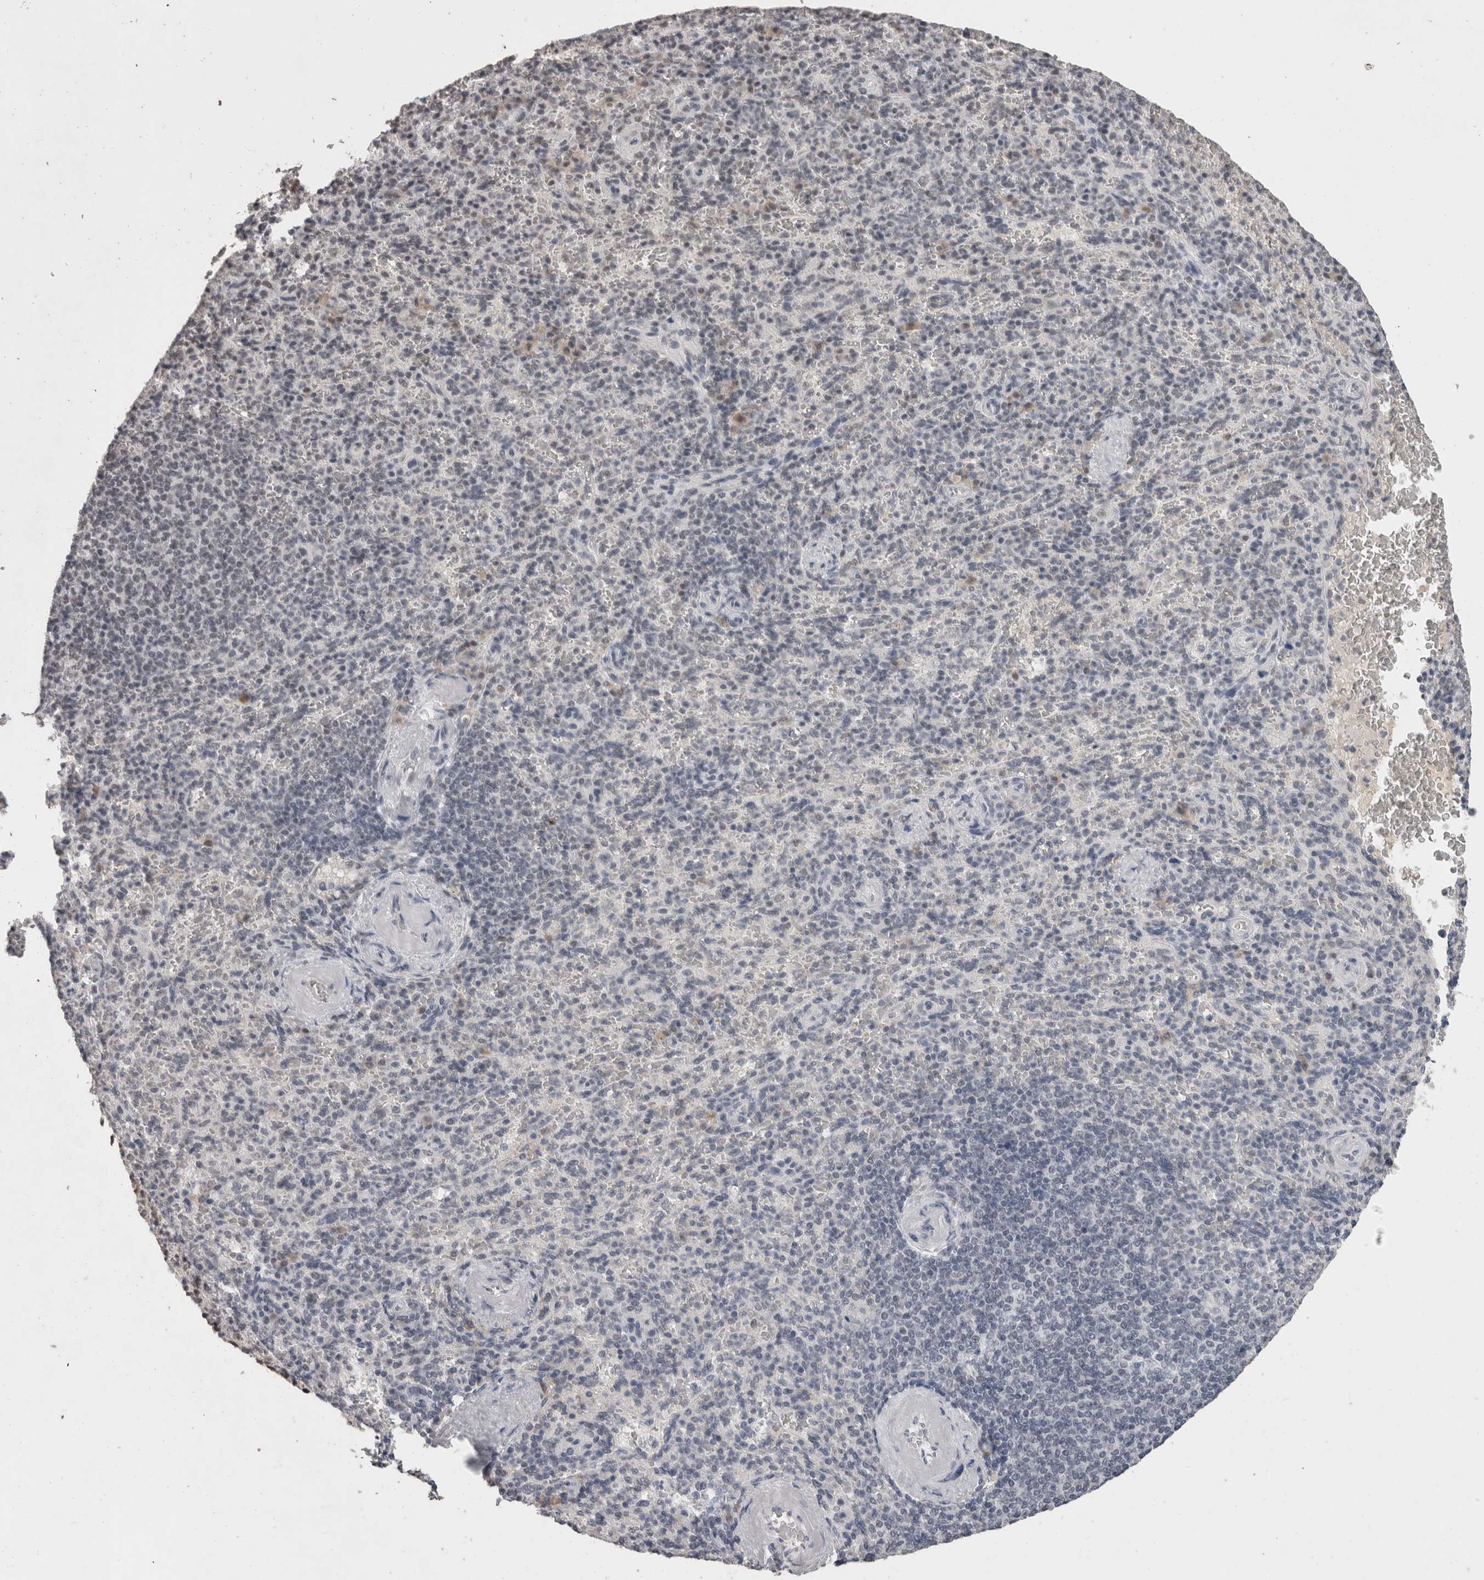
{"staining": {"intensity": "negative", "quantity": "none", "location": "none"}, "tissue": "spleen", "cell_type": "Cells in red pulp", "image_type": "normal", "snomed": [{"axis": "morphology", "description": "Normal tissue, NOS"}, {"axis": "topography", "description": "Spleen"}], "caption": "An immunohistochemistry image of unremarkable spleen is shown. There is no staining in cells in red pulp of spleen.", "gene": "DDX17", "patient": {"sex": "female", "age": 74}}